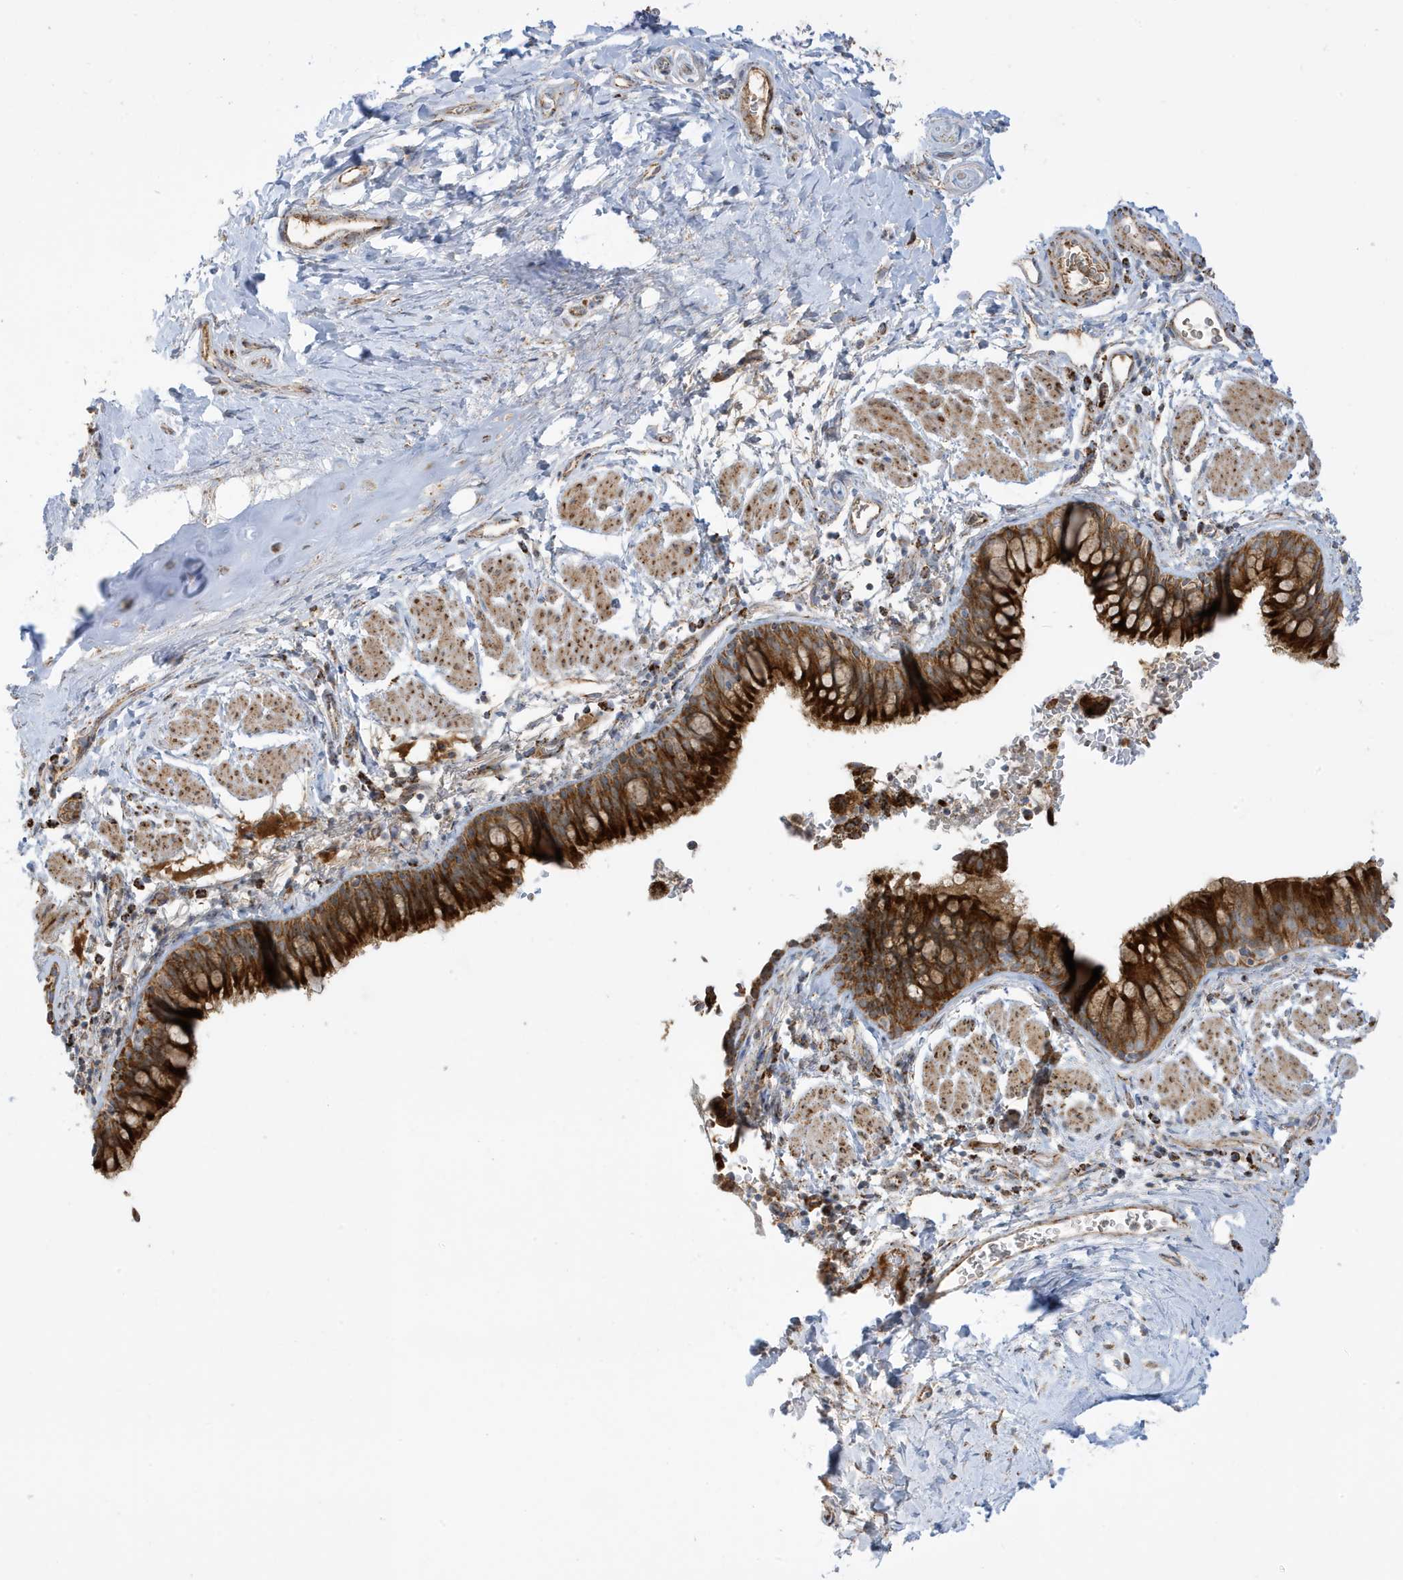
{"staining": {"intensity": "strong", "quantity": ">75%", "location": "cytoplasmic/membranous"}, "tissue": "bronchus", "cell_type": "Respiratory epithelial cells", "image_type": "normal", "snomed": [{"axis": "morphology", "description": "Normal tissue, NOS"}, {"axis": "topography", "description": "Cartilage tissue"}, {"axis": "topography", "description": "Bronchus"}], "caption": "Normal bronchus exhibits strong cytoplasmic/membranous positivity in about >75% of respiratory epithelial cells, visualized by immunohistochemistry.", "gene": "IFT57", "patient": {"sex": "female", "age": 36}}